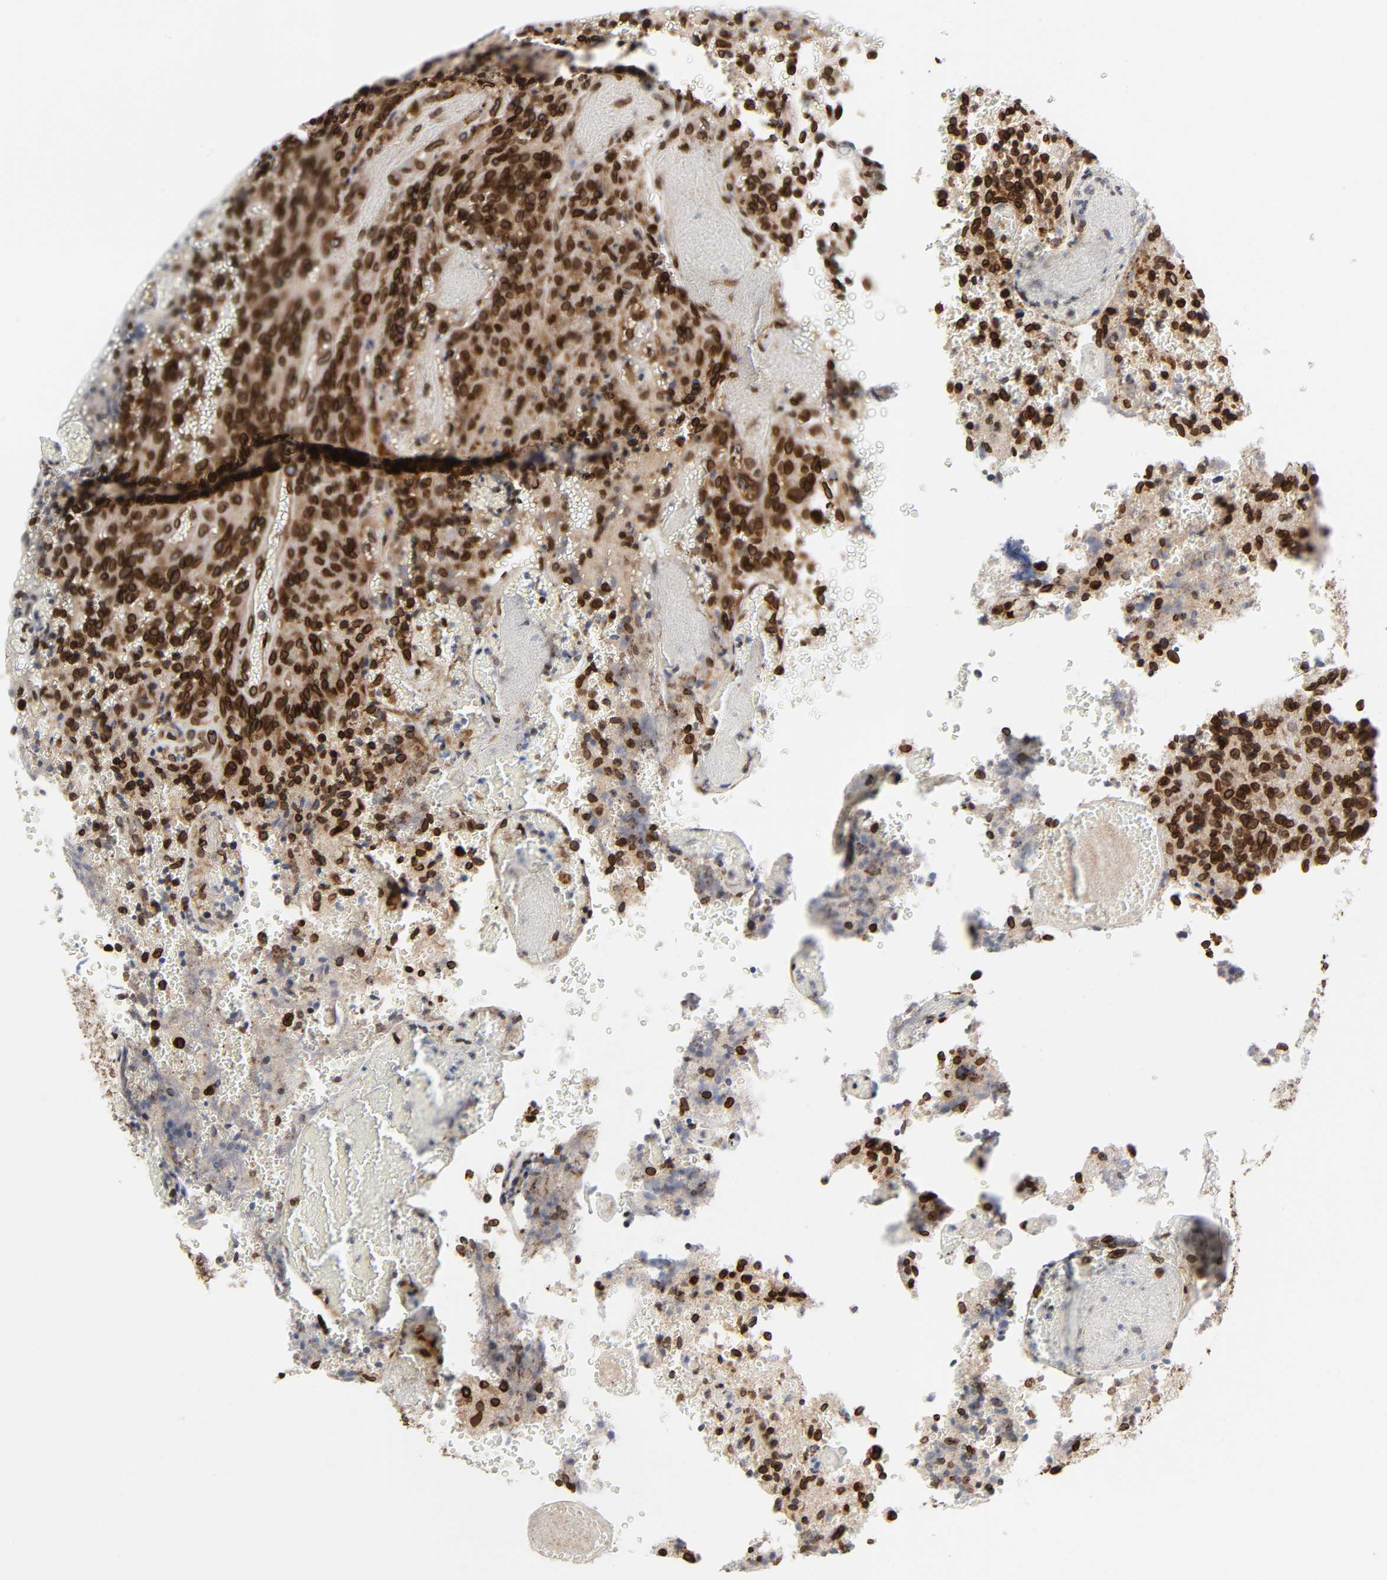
{"staining": {"intensity": "strong", "quantity": ">75%", "location": "cytoplasmic/membranous,nuclear"}, "tissue": "glioma", "cell_type": "Tumor cells", "image_type": "cancer", "snomed": [{"axis": "morphology", "description": "Normal tissue, NOS"}, {"axis": "morphology", "description": "Glioma, malignant, High grade"}, {"axis": "topography", "description": "Cerebral cortex"}], "caption": "This is a histology image of immunohistochemistry staining of glioma, which shows strong expression in the cytoplasmic/membranous and nuclear of tumor cells.", "gene": "RANGAP1", "patient": {"sex": "male", "age": 56}}